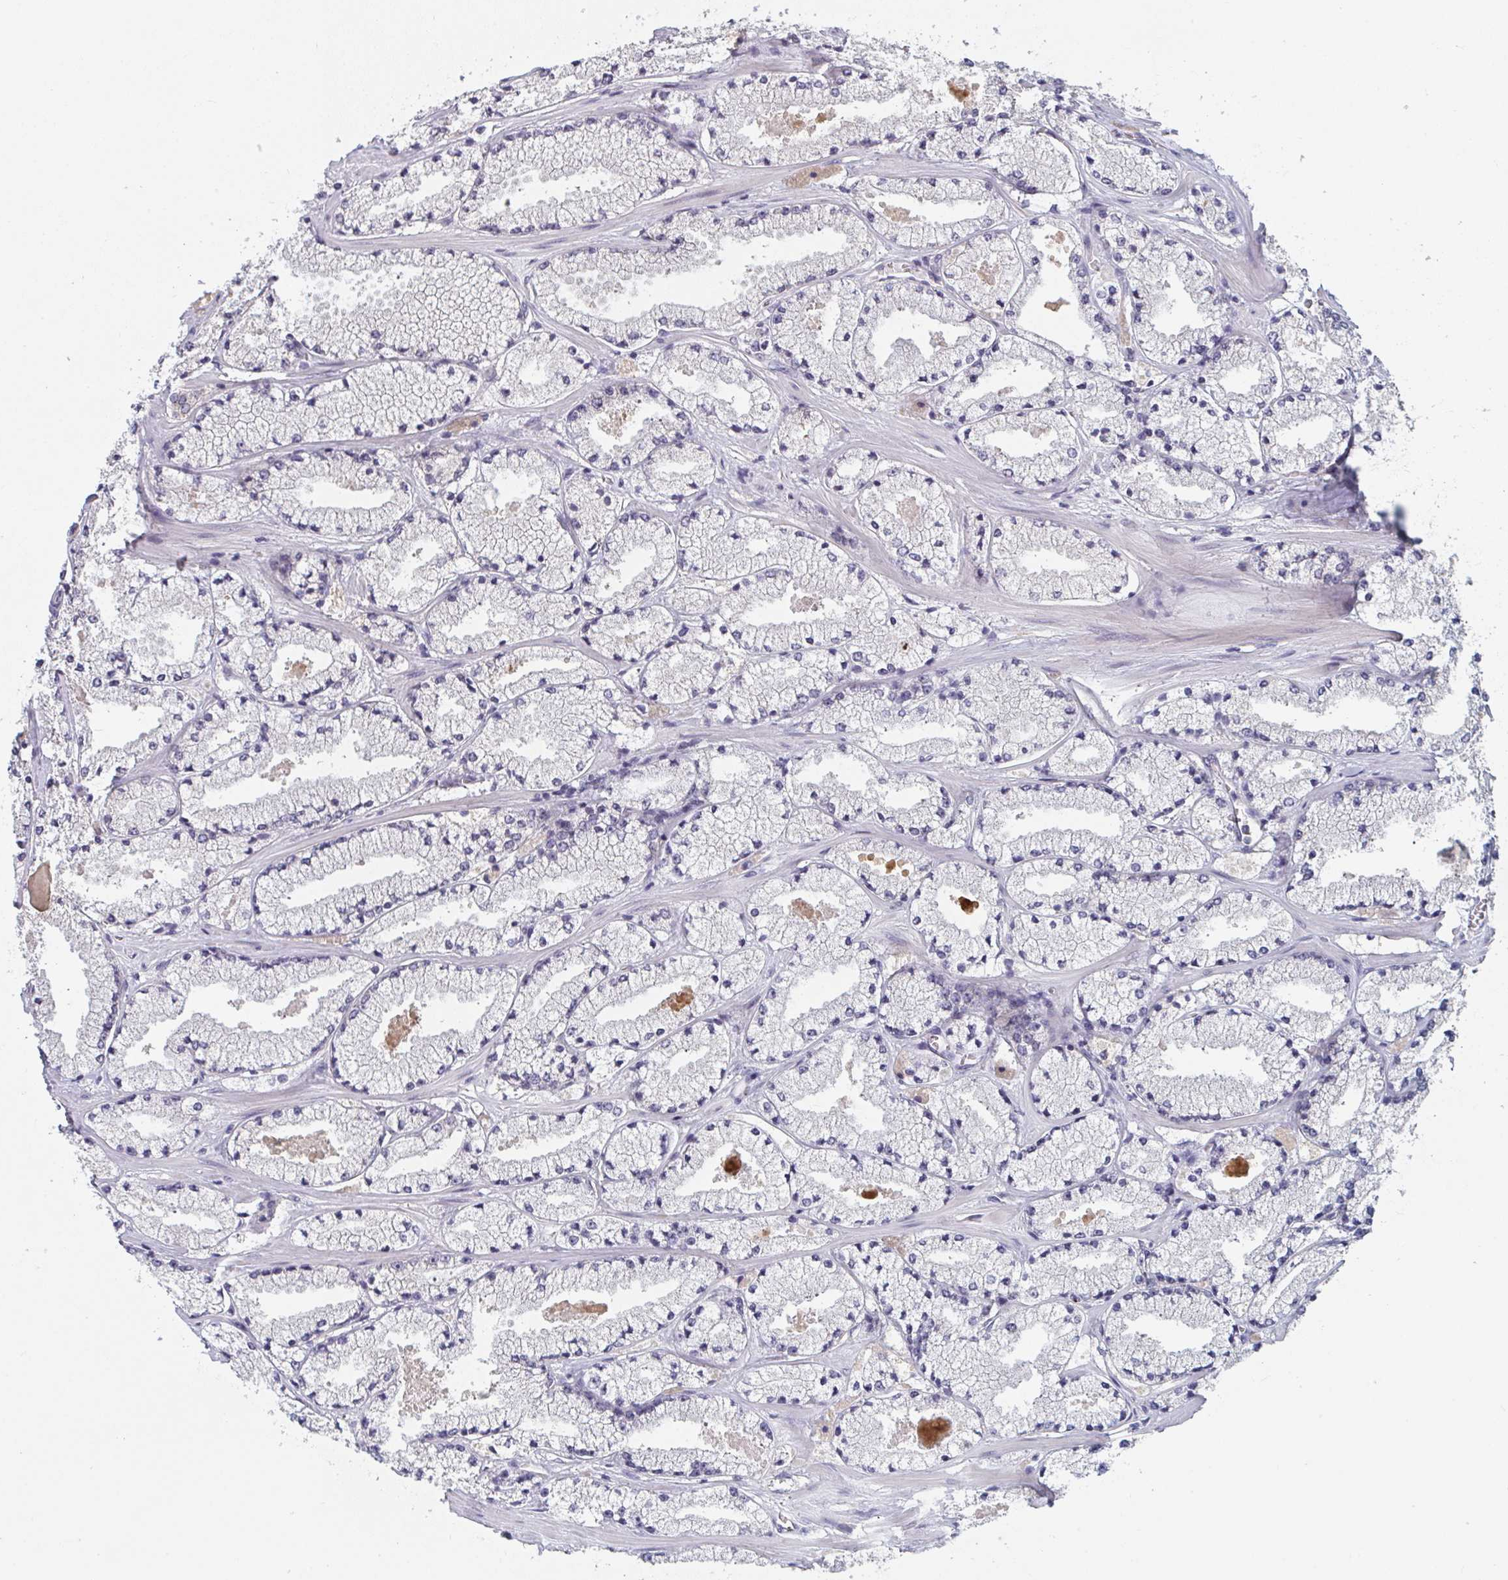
{"staining": {"intensity": "negative", "quantity": "none", "location": "none"}, "tissue": "prostate cancer", "cell_type": "Tumor cells", "image_type": "cancer", "snomed": [{"axis": "morphology", "description": "Adenocarcinoma, High grade"}, {"axis": "topography", "description": "Prostate"}], "caption": "Immunohistochemistry micrograph of neoplastic tissue: prostate high-grade adenocarcinoma stained with DAB exhibits no significant protein staining in tumor cells.", "gene": "LIX1", "patient": {"sex": "male", "age": 63}}